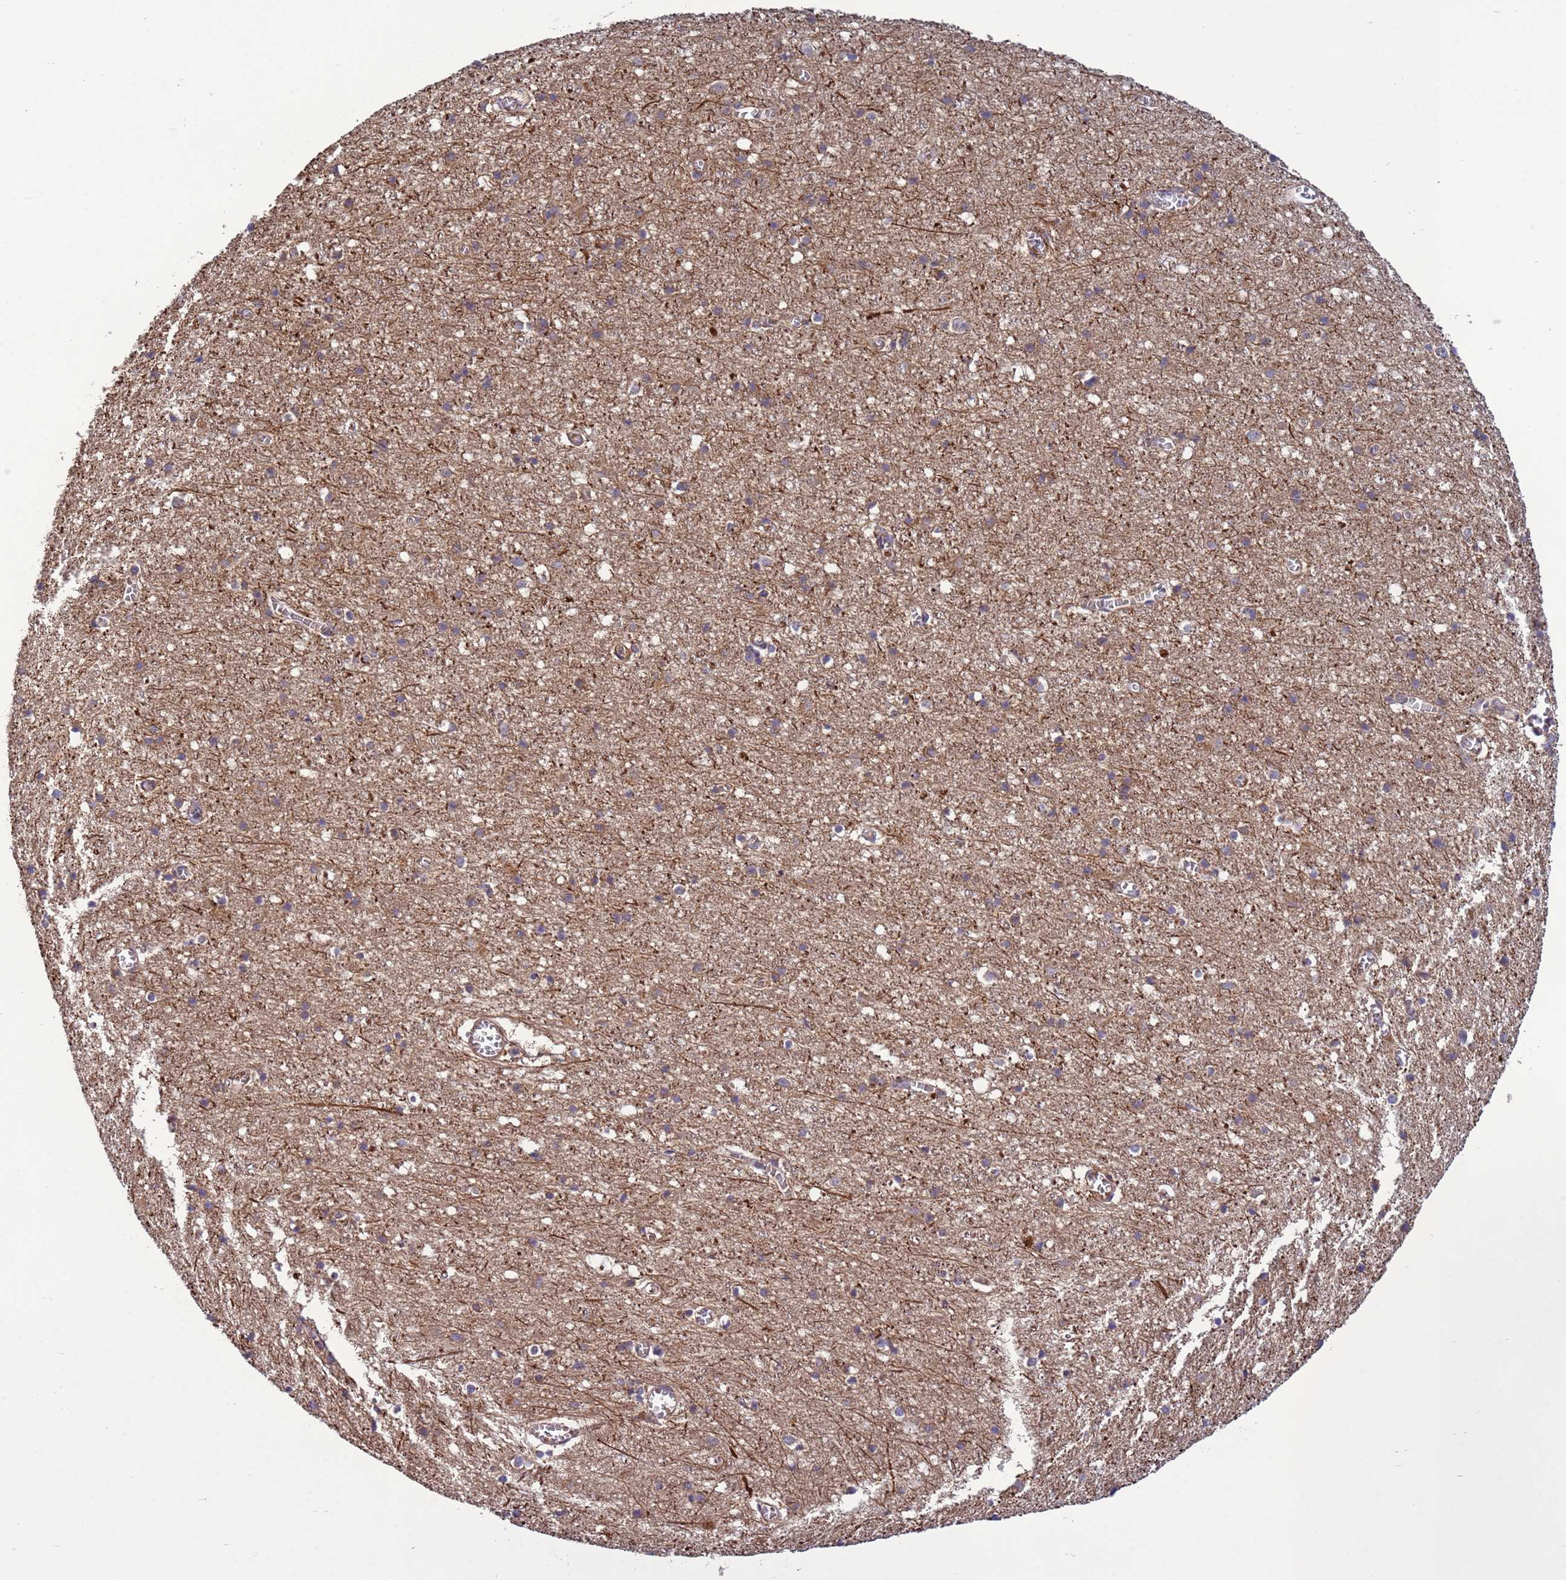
{"staining": {"intensity": "weak", "quantity": ">75%", "location": "cytoplasmic/membranous"}, "tissue": "cerebral cortex", "cell_type": "Endothelial cells", "image_type": "normal", "snomed": [{"axis": "morphology", "description": "Normal tissue, NOS"}, {"axis": "topography", "description": "Cerebral cortex"}], "caption": "Immunohistochemical staining of normal human cerebral cortex displays low levels of weak cytoplasmic/membranous staining in approximately >75% of endothelial cells. (brown staining indicates protein expression, while blue staining denotes nuclei).", "gene": "RAB10", "patient": {"sex": "female", "age": 64}}